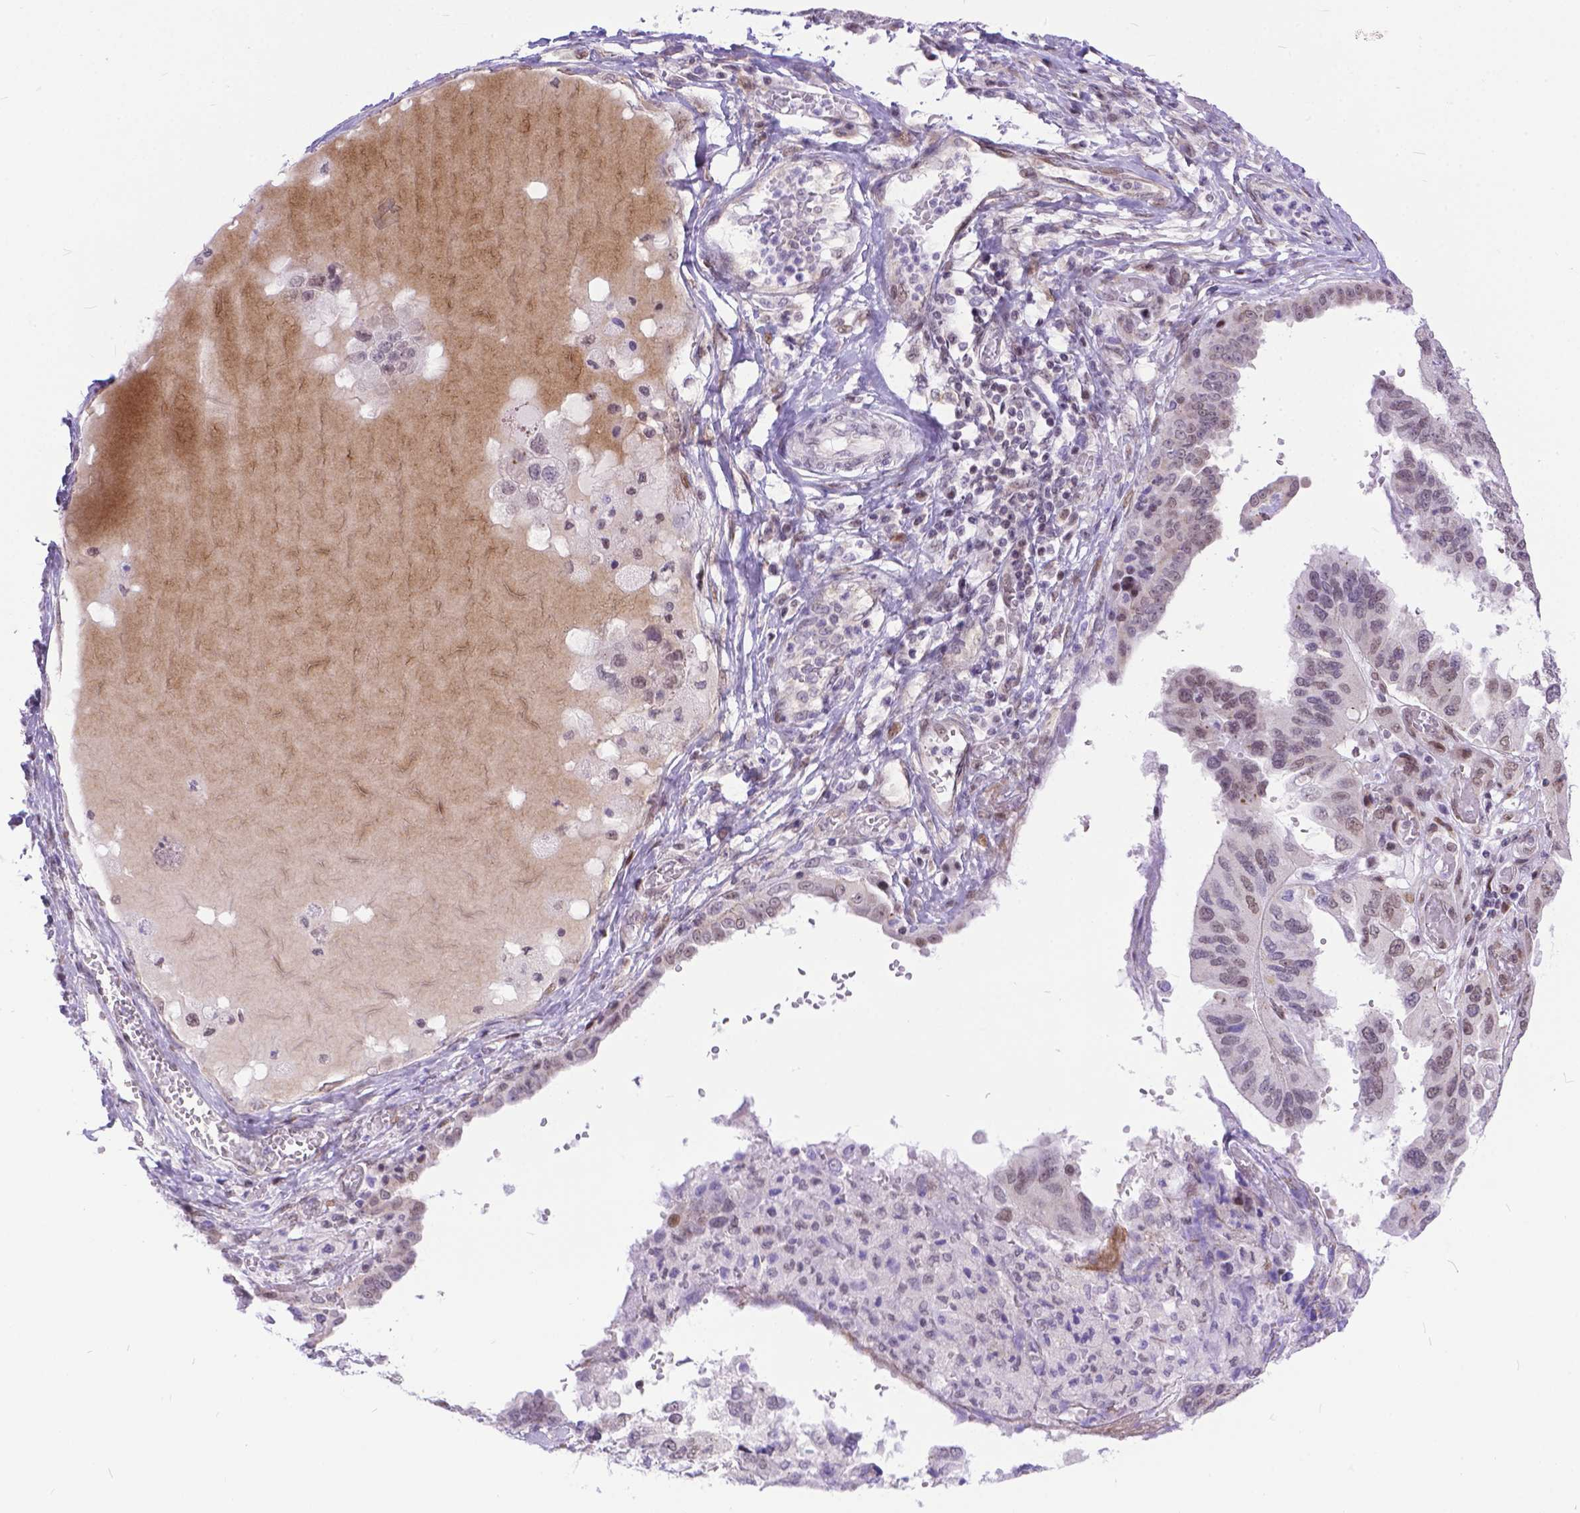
{"staining": {"intensity": "weak", "quantity": "<25%", "location": "cytoplasmic/membranous,nuclear"}, "tissue": "ovarian cancer", "cell_type": "Tumor cells", "image_type": "cancer", "snomed": [{"axis": "morphology", "description": "Cystadenocarcinoma, serous, NOS"}, {"axis": "topography", "description": "Ovary"}], "caption": "Immunohistochemistry of human ovarian cancer exhibits no positivity in tumor cells.", "gene": "FAM124B", "patient": {"sex": "female", "age": 79}}